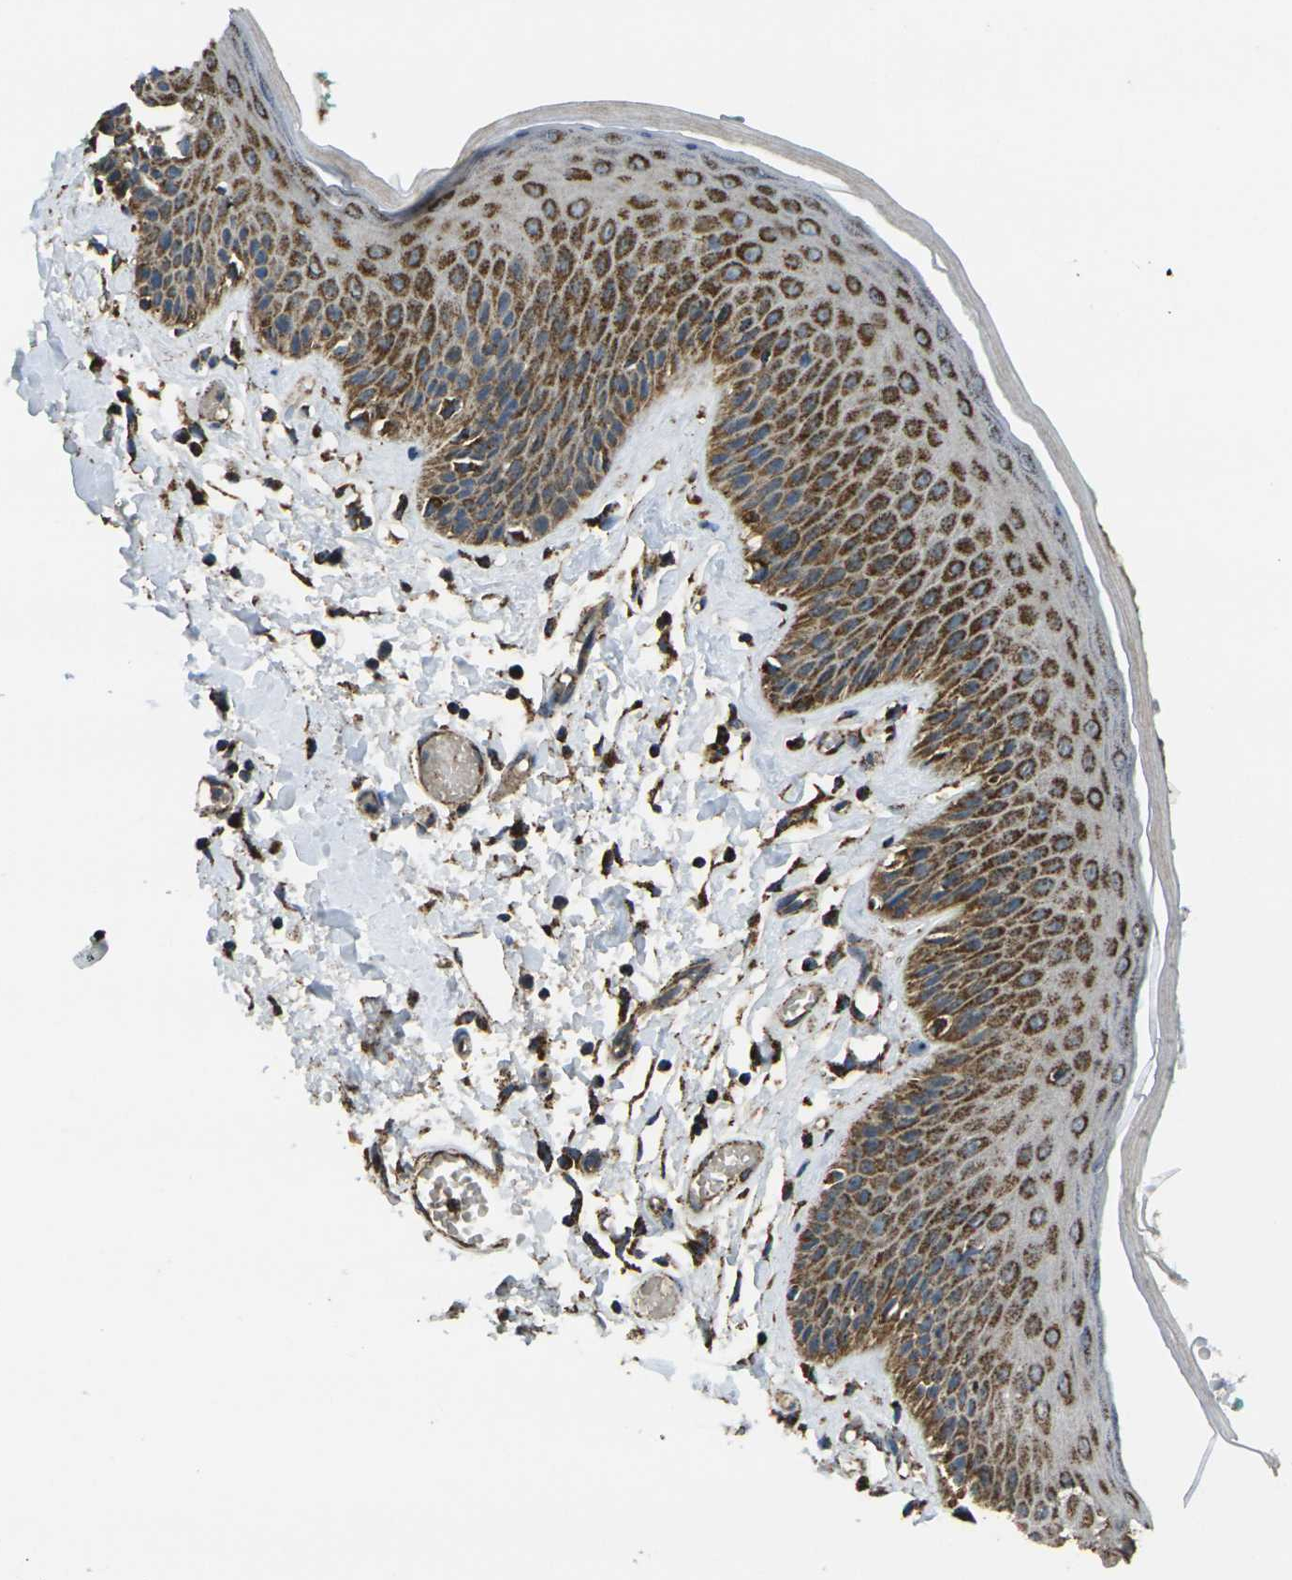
{"staining": {"intensity": "moderate", "quantity": "25%-75%", "location": "cytoplasmic/membranous"}, "tissue": "skin", "cell_type": "Epidermal cells", "image_type": "normal", "snomed": [{"axis": "morphology", "description": "Normal tissue, NOS"}, {"axis": "topography", "description": "Vulva"}], "caption": "Human skin stained with a brown dye shows moderate cytoplasmic/membranous positive expression in approximately 25%-75% of epidermal cells.", "gene": "KLHL5", "patient": {"sex": "female", "age": 73}}